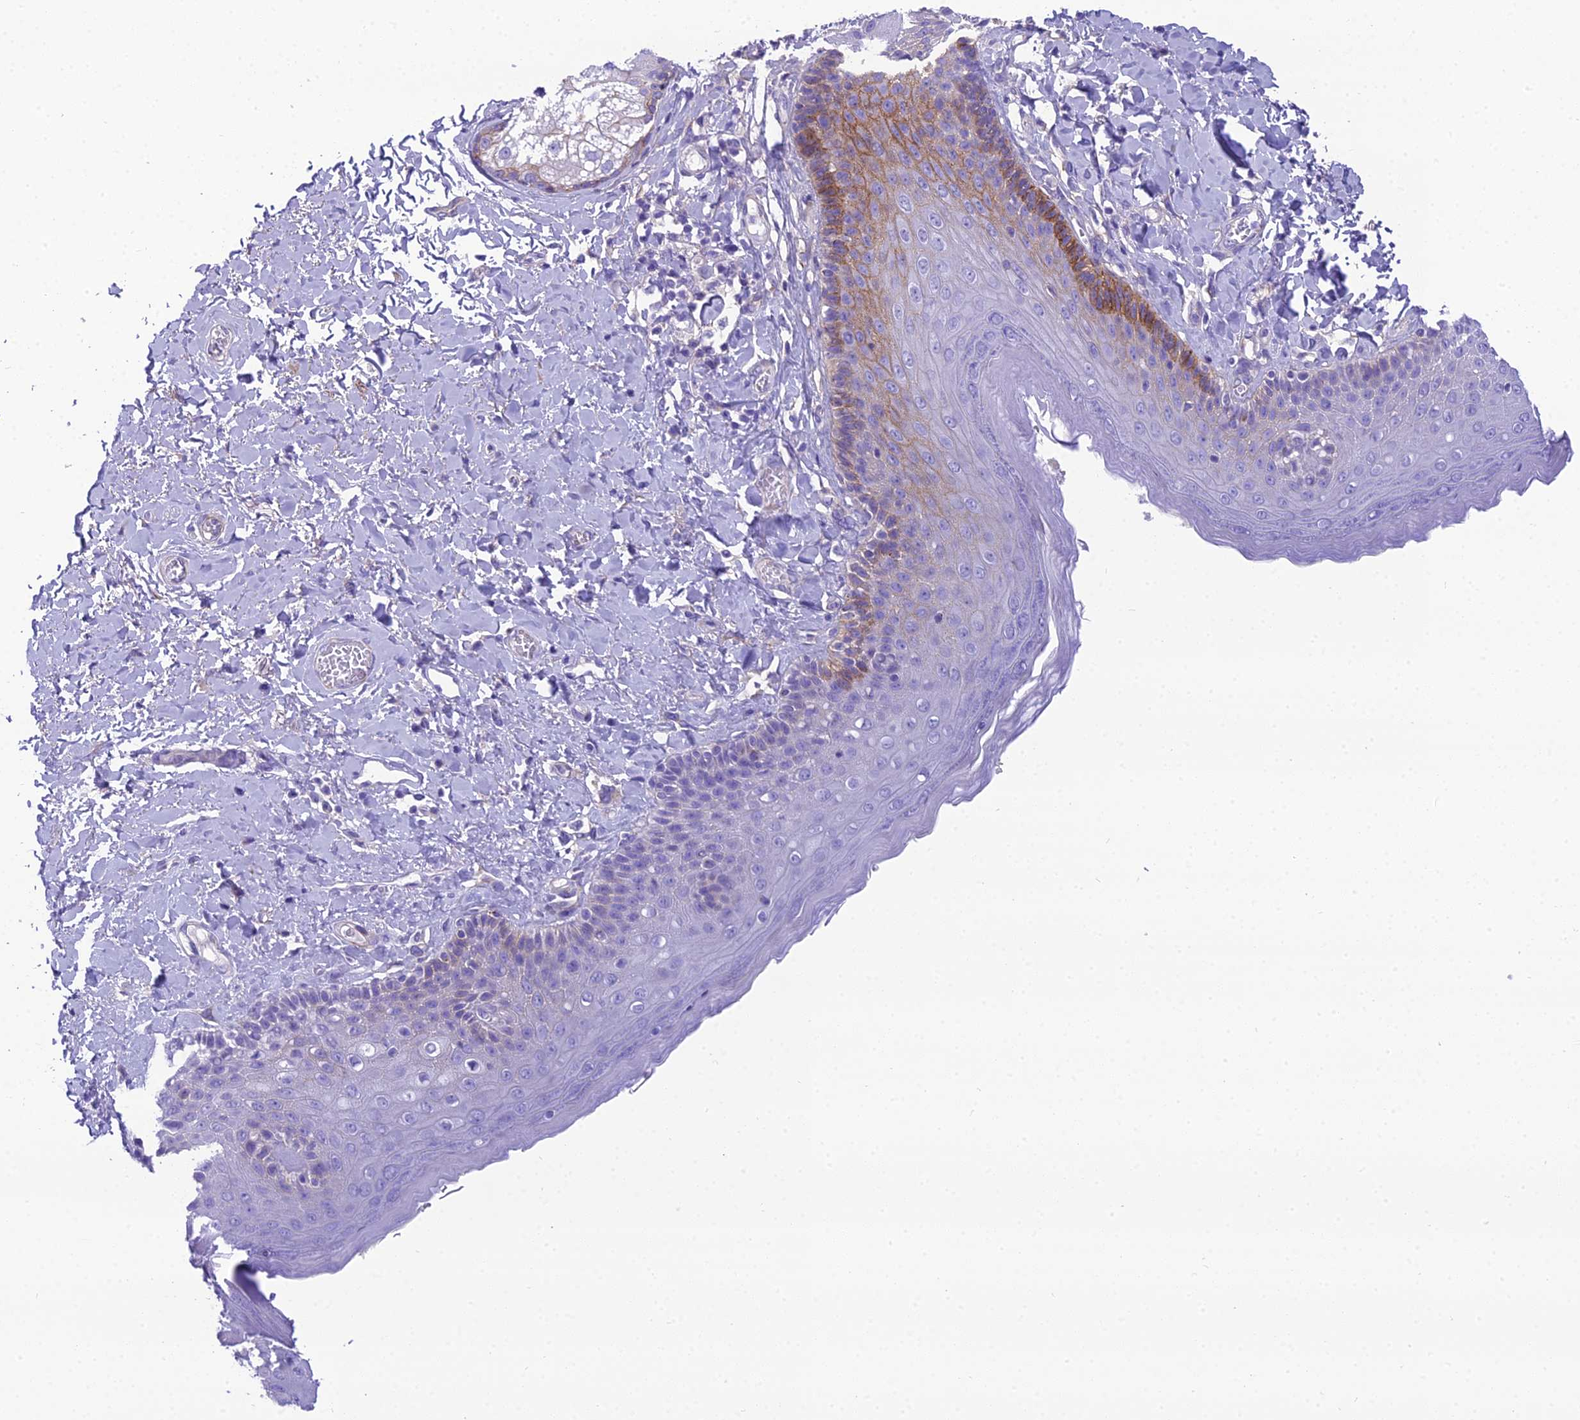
{"staining": {"intensity": "moderate", "quantity": "<25%", "location": "cytoplasmic/membranous"}, "tissue": "skin", "cell_type": "Epidermal cells", "image_type": "normal", "snomed": [{"axis": "morphology", "description": "Normal tissue, NOS"}, {"axis": "topography", "description": "Anal"}], "caption": "An image showing moderate cytoplasmic/membranous positivity in approximately <25% of epidermal cells in benign skin, as visualized by brown immunohistochemical staining.", "gene": "GFRA1", "patient": {"sex": "male", "age": 69}}